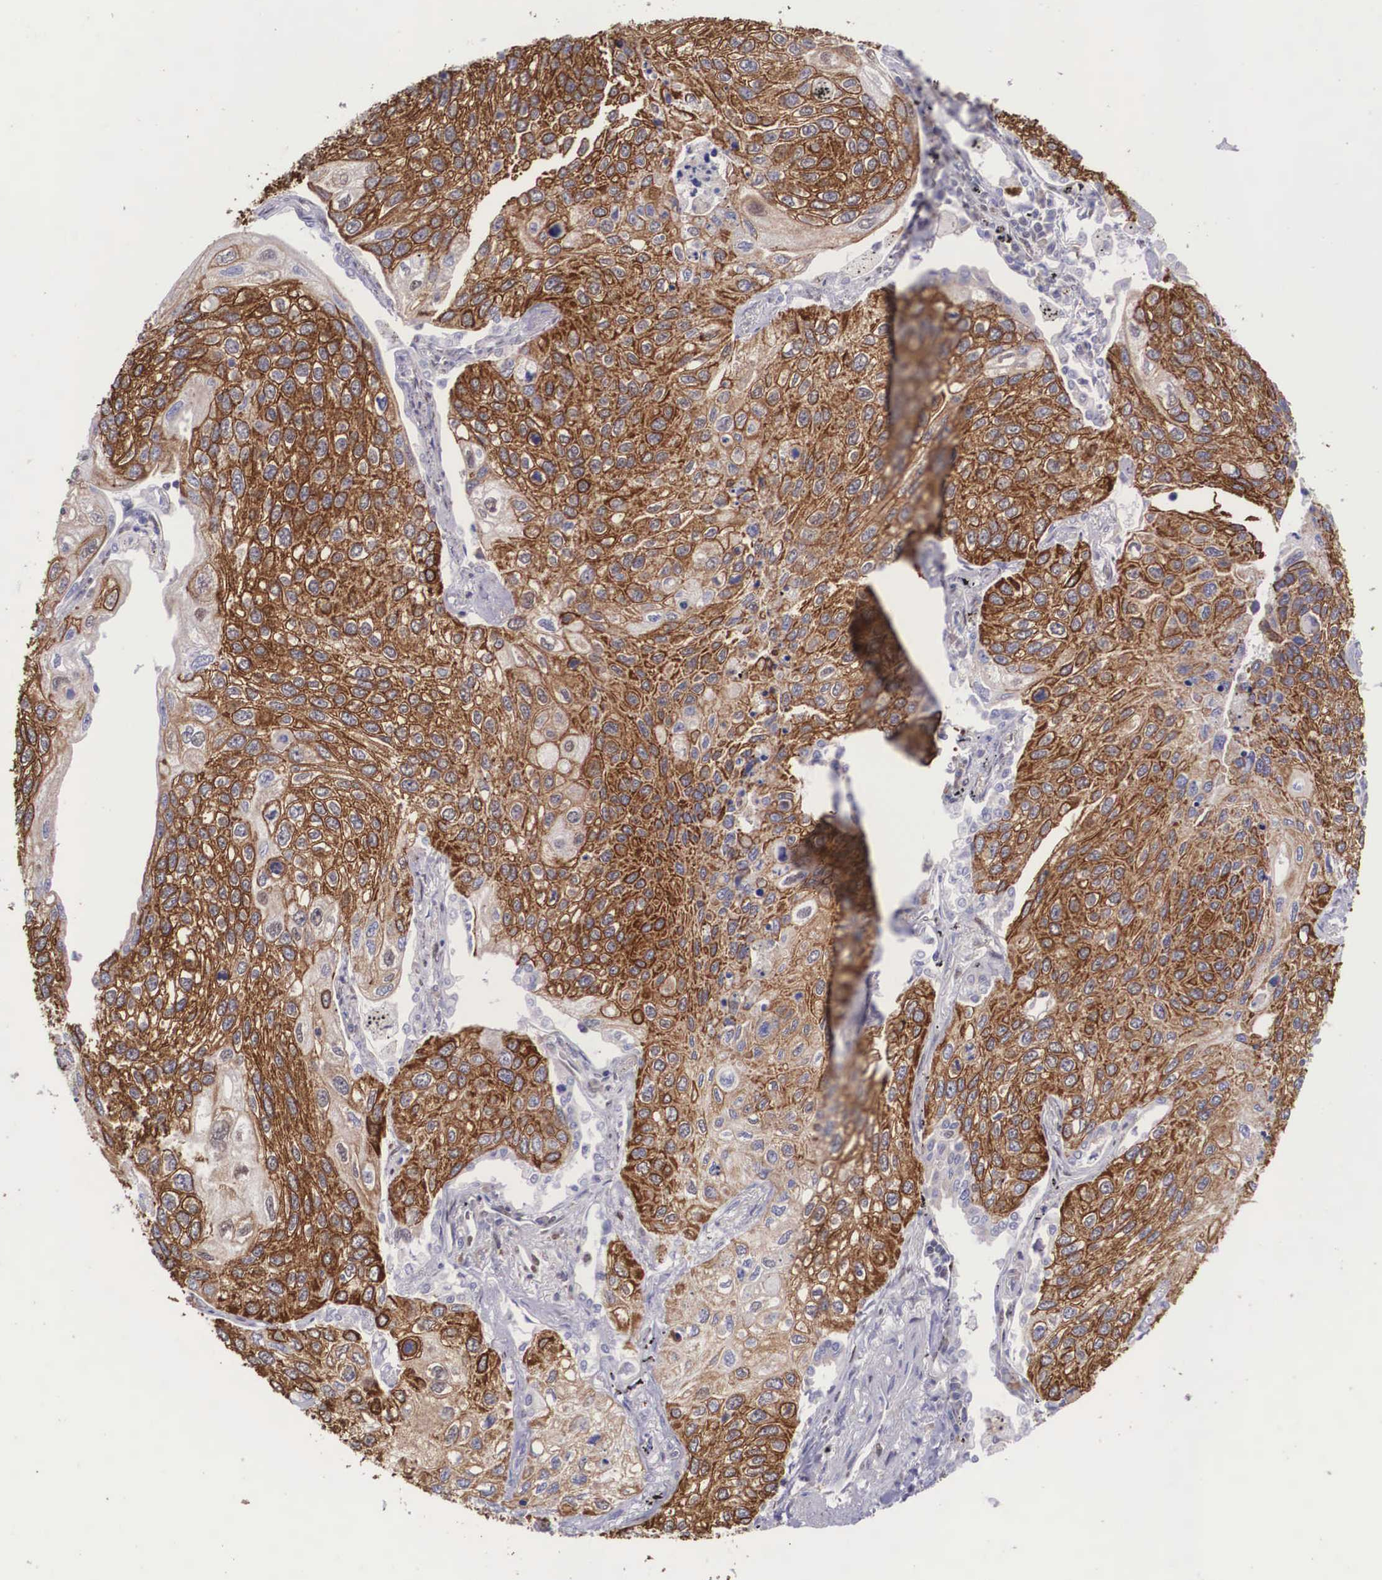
{"staining": {"intensity": "strong", "quantity": "25%-75%", "location": "cytoplasmic/membranous"}, "tissue": "lung cancer", "cell_type": "Tumor cells", "image_type": "cancer", "snomed": [{"axis": "morphology", "description": "Squamous cell carcinoma, NOS"}, {"axis": "topography", "description": "Lung"}], "caption": "Lung squamous cell carcinoma stained with a protein marker displays strong staining in tumor cells.", "gene": "SLC25A21", "patient": {"sex": "male", "age": 75}}